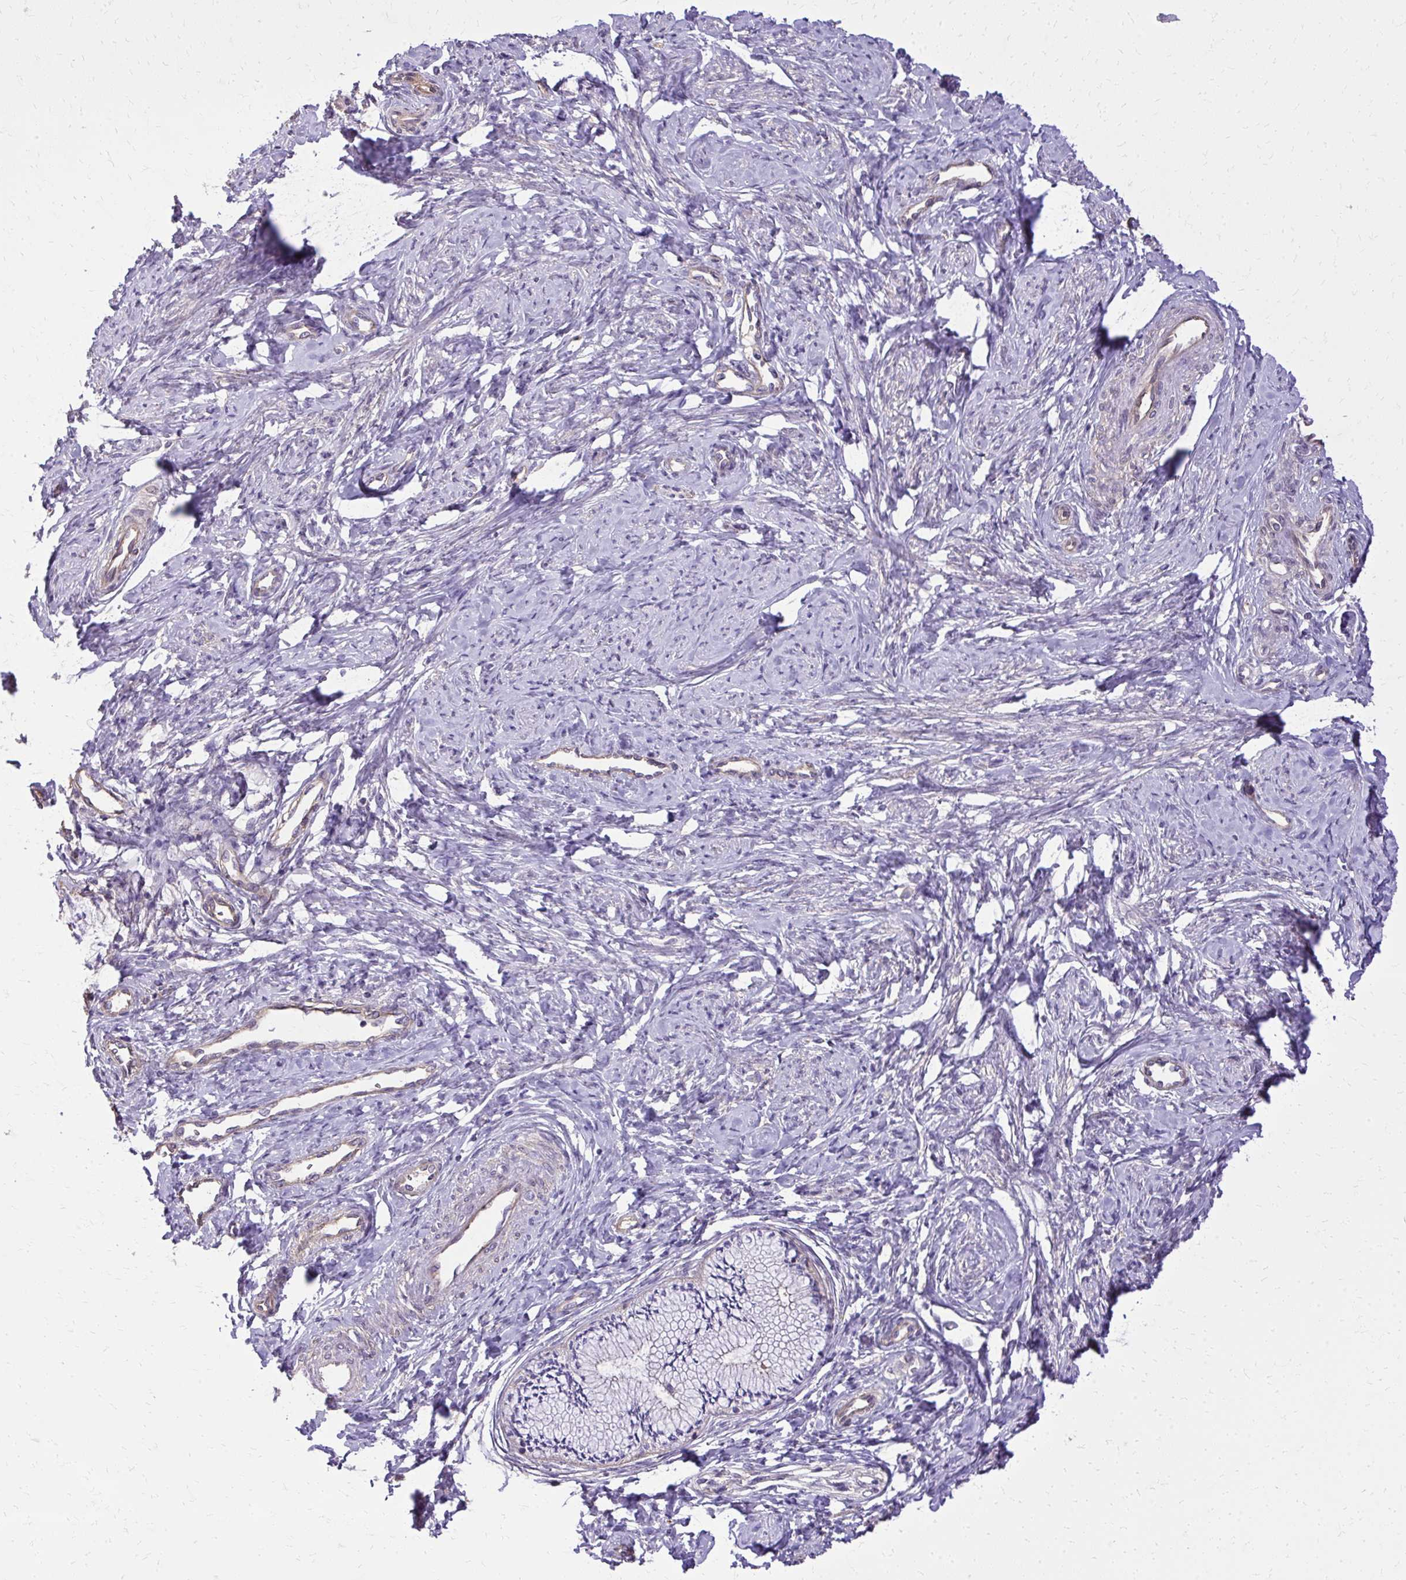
{"staining": {"intensity": "negative", "quantity": "none", "location": "none"}, "tissue": "cervix", "cell_type": "Glandular cells", "image_type": "normal", "snomed": [{"axis": "morphology", "description": "Normal tissue, NOS"}, {"axis": "topography", "description": "Cervix"}], "caption": "A high-resolution image shows immunohistochemistry staining of normal cervix, which displays no significant expression in glandular cells. (Brightfield microscopy of DAB immunohistochemistry at high magnification).", "gene": "RUNDC3B", "patient": {"sex": "female", "age": 24}}